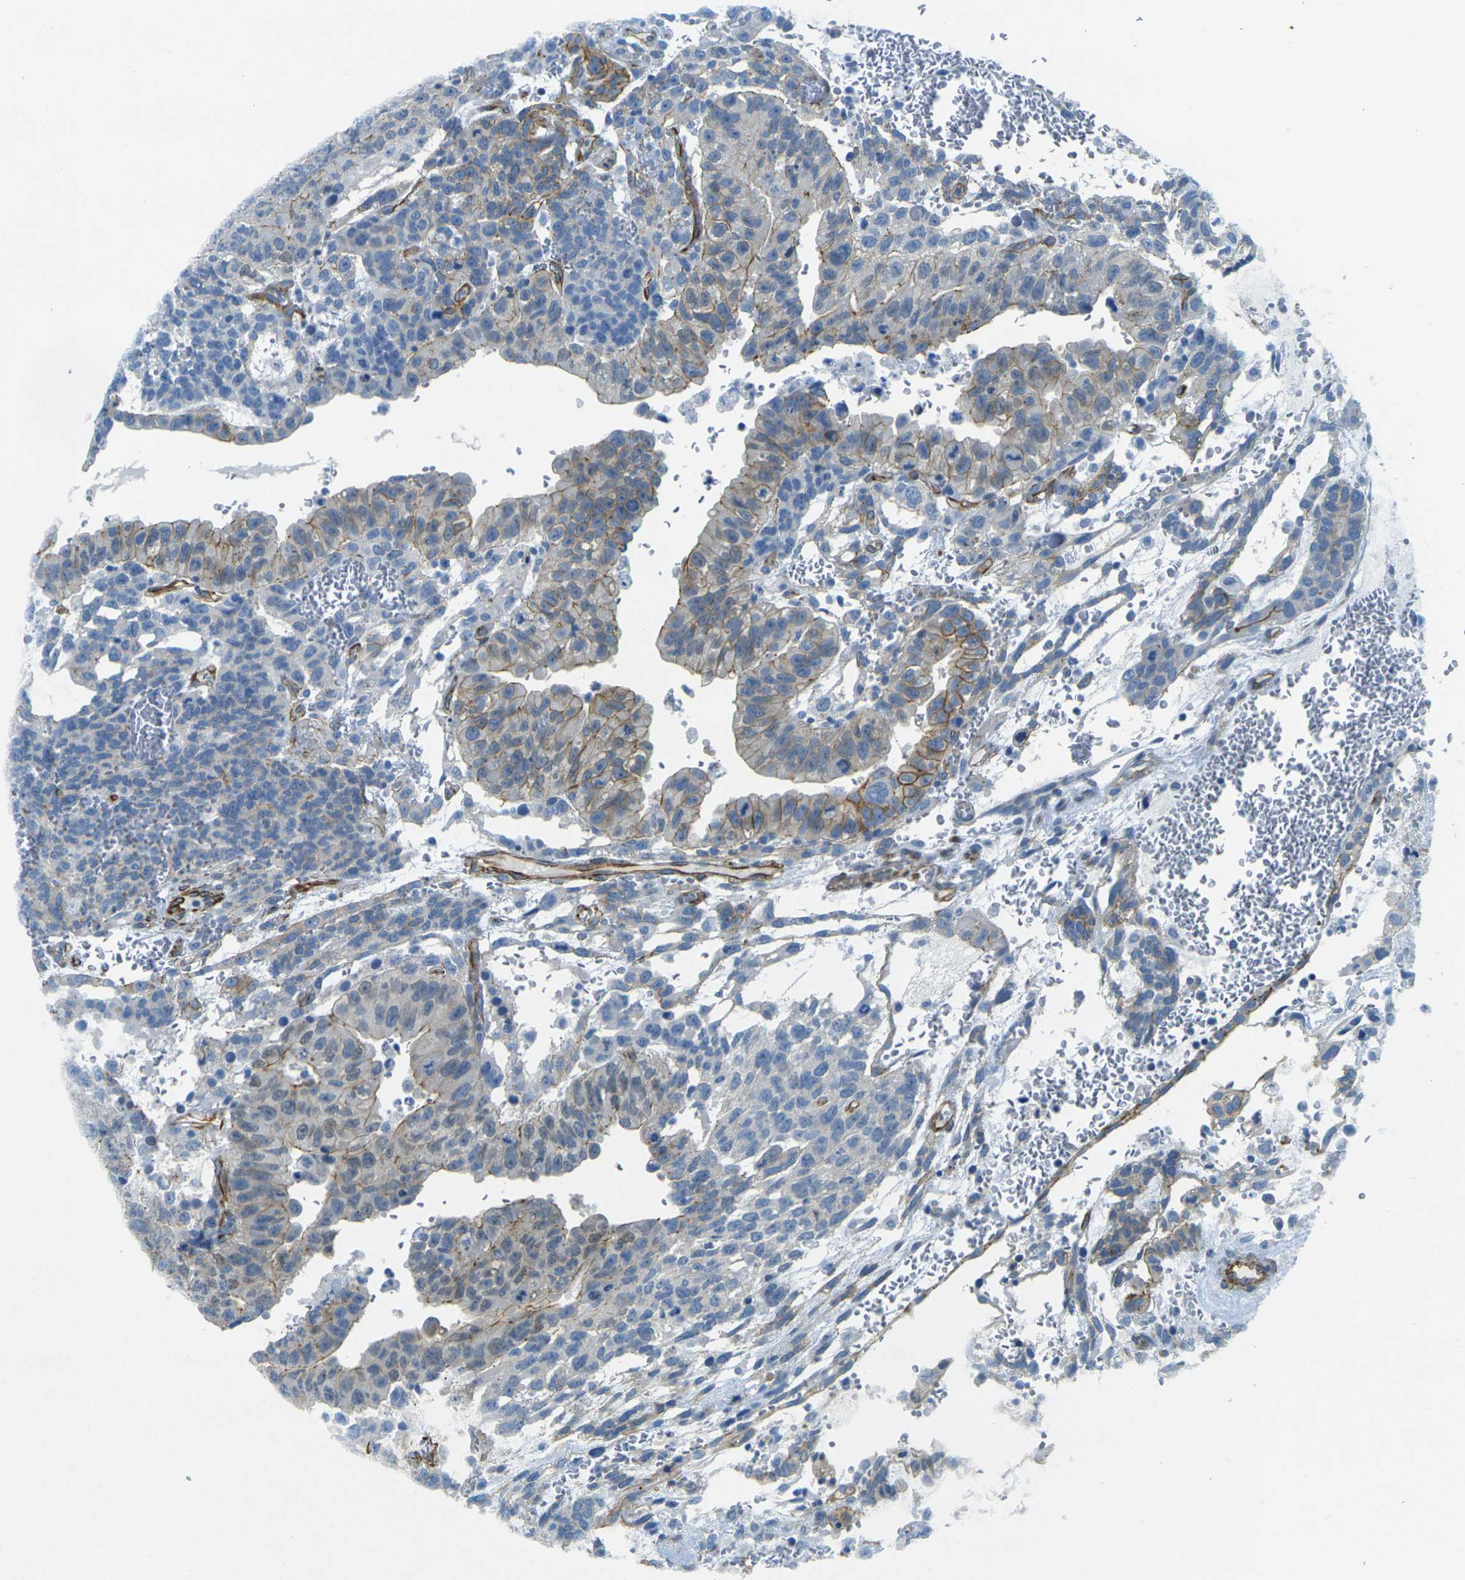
{"staining": {"intensity": "moderate", "quantity": "<25%", "location": "cytoplasmic/membranous"}, "tissue": "testis cancer", "cell_type": "Tumor cells", "image_type": "cancer", "snomed": [{"axis": "morphology", "description": "Seminoma, NOS"}, {"axis": "morphology", "description": "Carcinoma, Embryonal, NOS"}, {"axis": "topography", "description": "Testis"}], "caption": "Moderate cytoplasmic/membranous staining is appreciated in approximately <25% of tumor cells in testis cancer (embryonal carcinoma). Nuclei are stained in blue.", "gene": "EPHA7", "patient": {"sex": "male", "age": 52}}